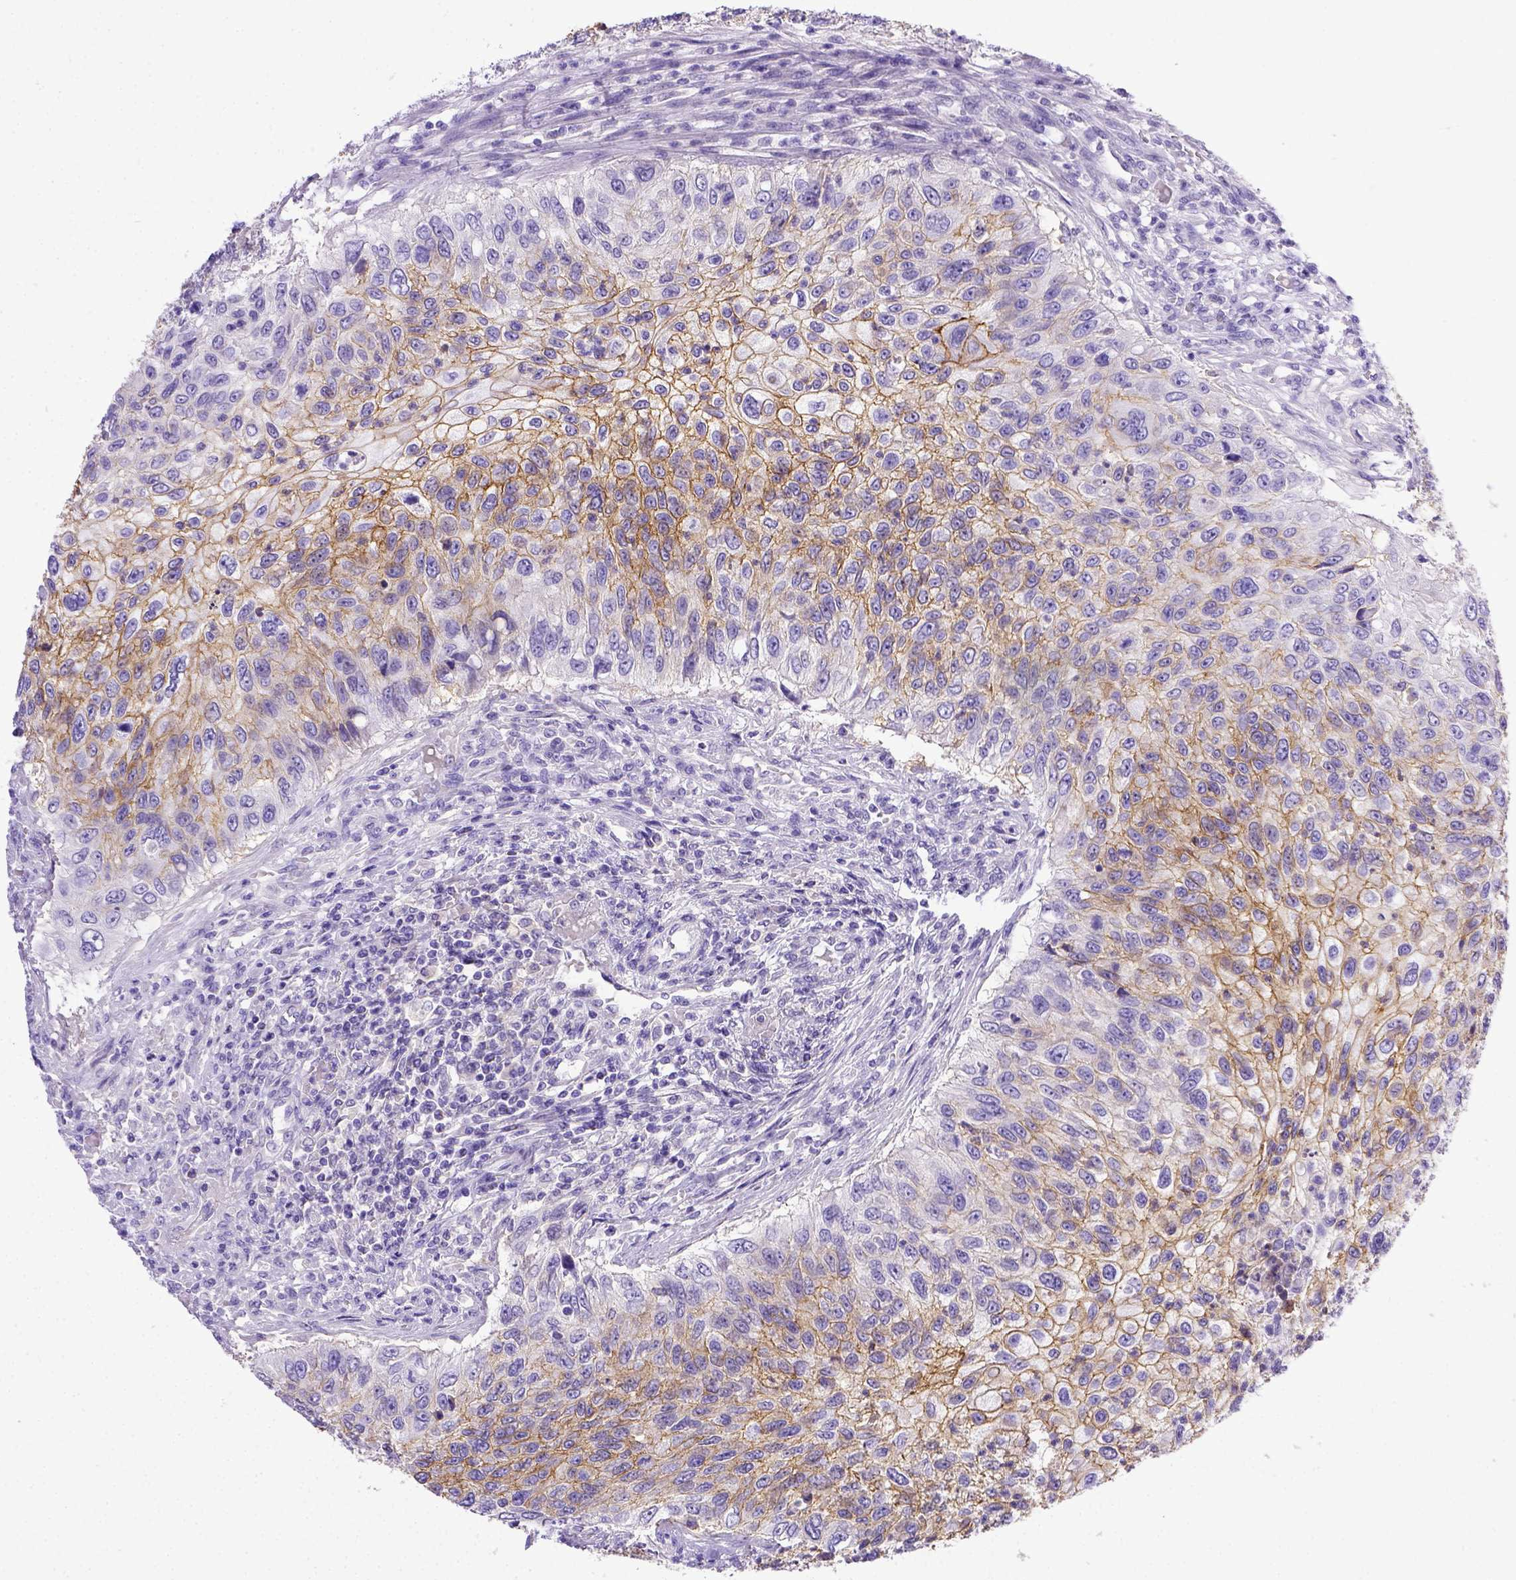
{"staining": {"intensity": "moderate", "quantity": "25%-75%", "location": "cytoplasmic/membranous"}, "tissue": "urothelial cancer", "cell_type": "Tumor cells", "image_type": "cancer", "snomed": [{"axis": "morphology", "description": "Urothelial carcinoma, High grade"}, {"axis": "topography", "description": "Urinary bladder"}], "caption": "This is a micrograph of immunohistochemistry (IHC) staining of urothelial carcinoma (high-grade), which shows moderate staining in the cytoplasmic/membranous of tumor cells.", "gene": "BTN1A1", "patient": {"sex": "female", "age": 60}}